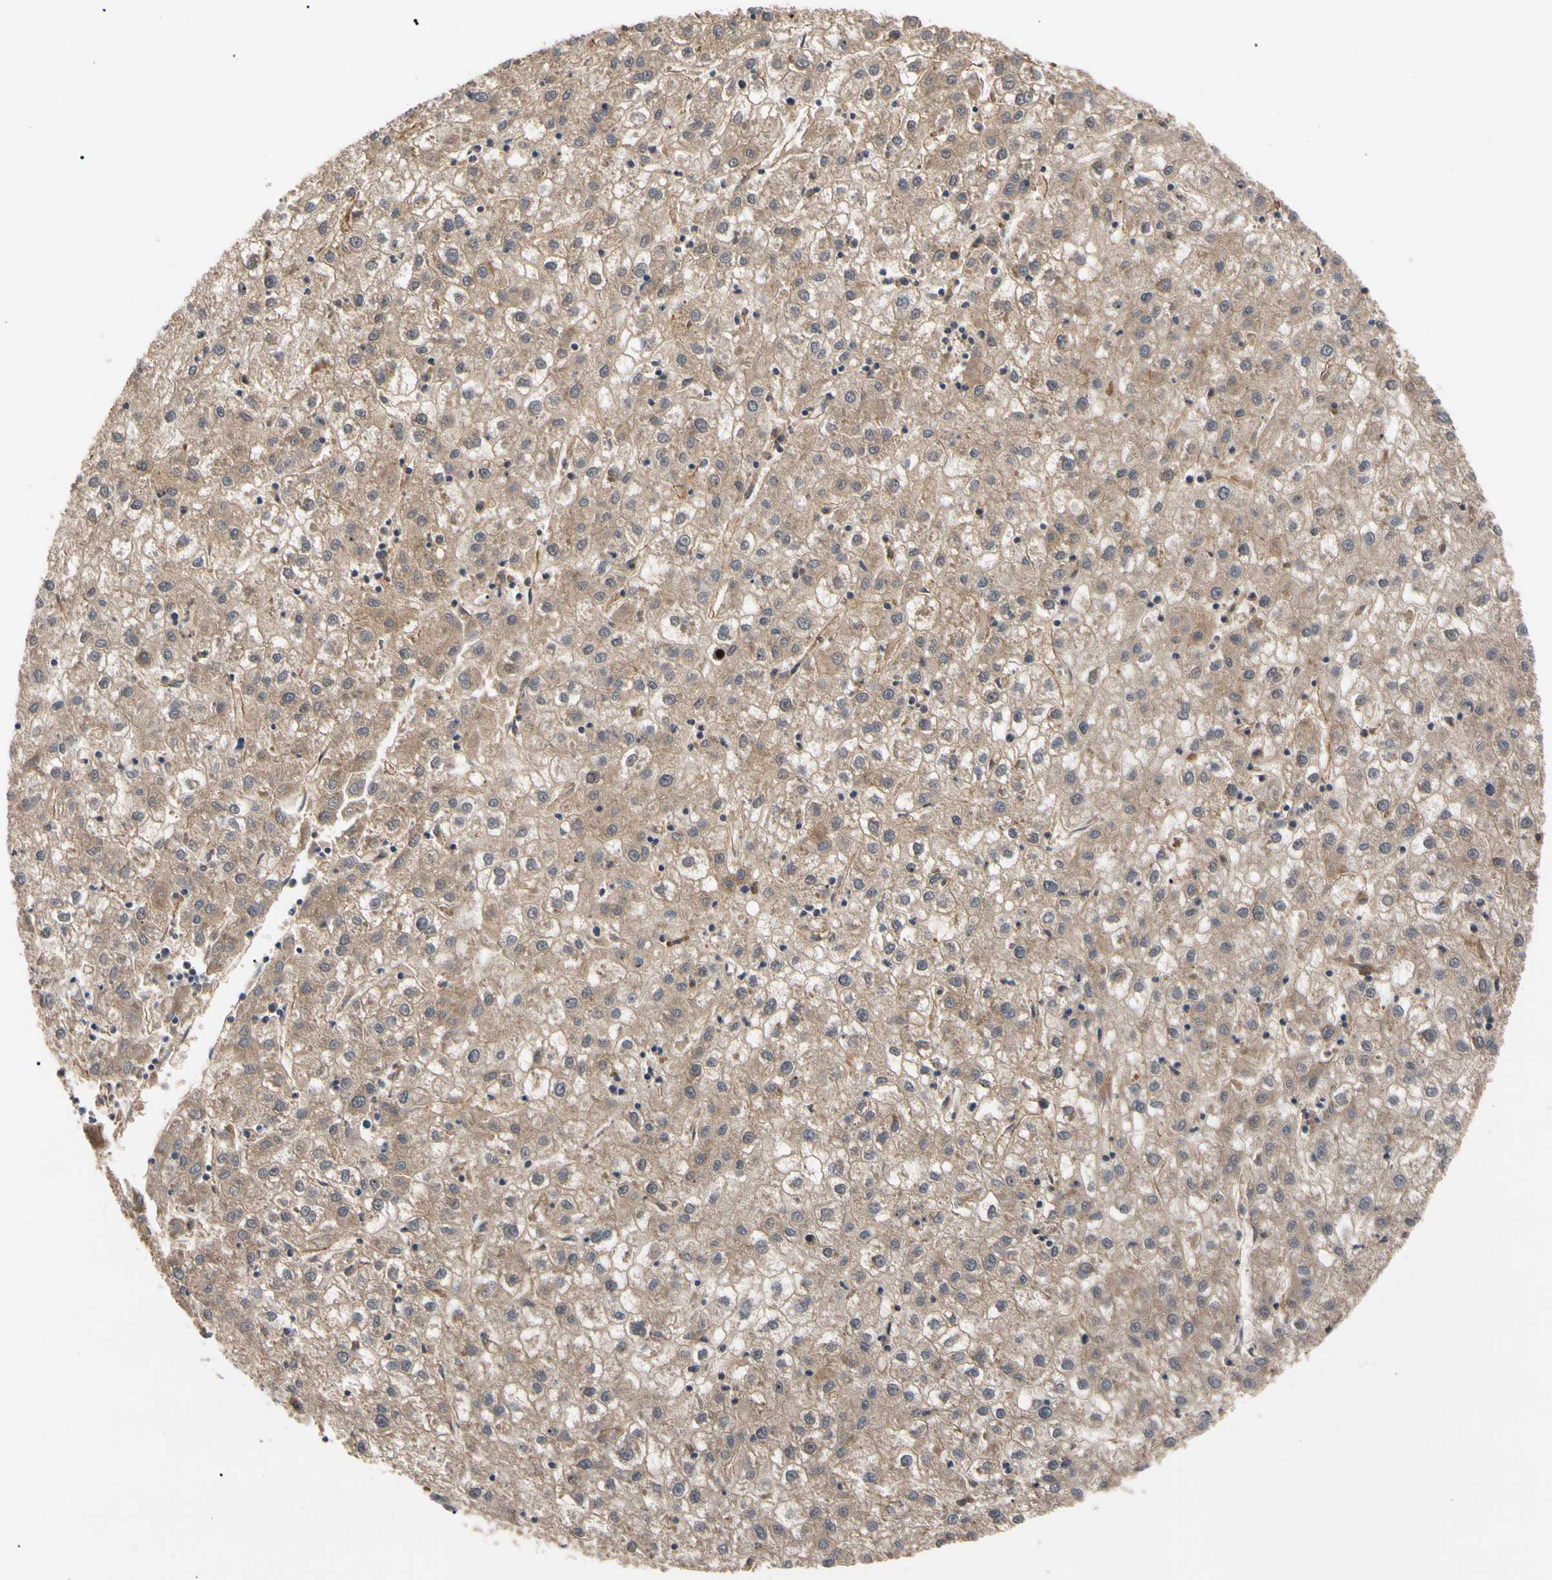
{"staining": {"intensity": "weak", "quantity": ">75%", "location": "cytoplasmic/membranous"}, "tissue": "liver cancer", "cell_type": "Tumor cells", "image_type": "cancer", "snomed": [{"axis": "morphology", "description": "Carcinoma, Hepatocellular, NOS"}, {"axis": "topography", "description": "Liver"}], "caption": "Liver cancer tissue demonstrates weak cytoplasmic/membranous expression in approximately >75% of tumor cells, visualized by immunohistochemistry.", "gene": "CYTIP", "patient": {"sex": "male", "age": 72}}